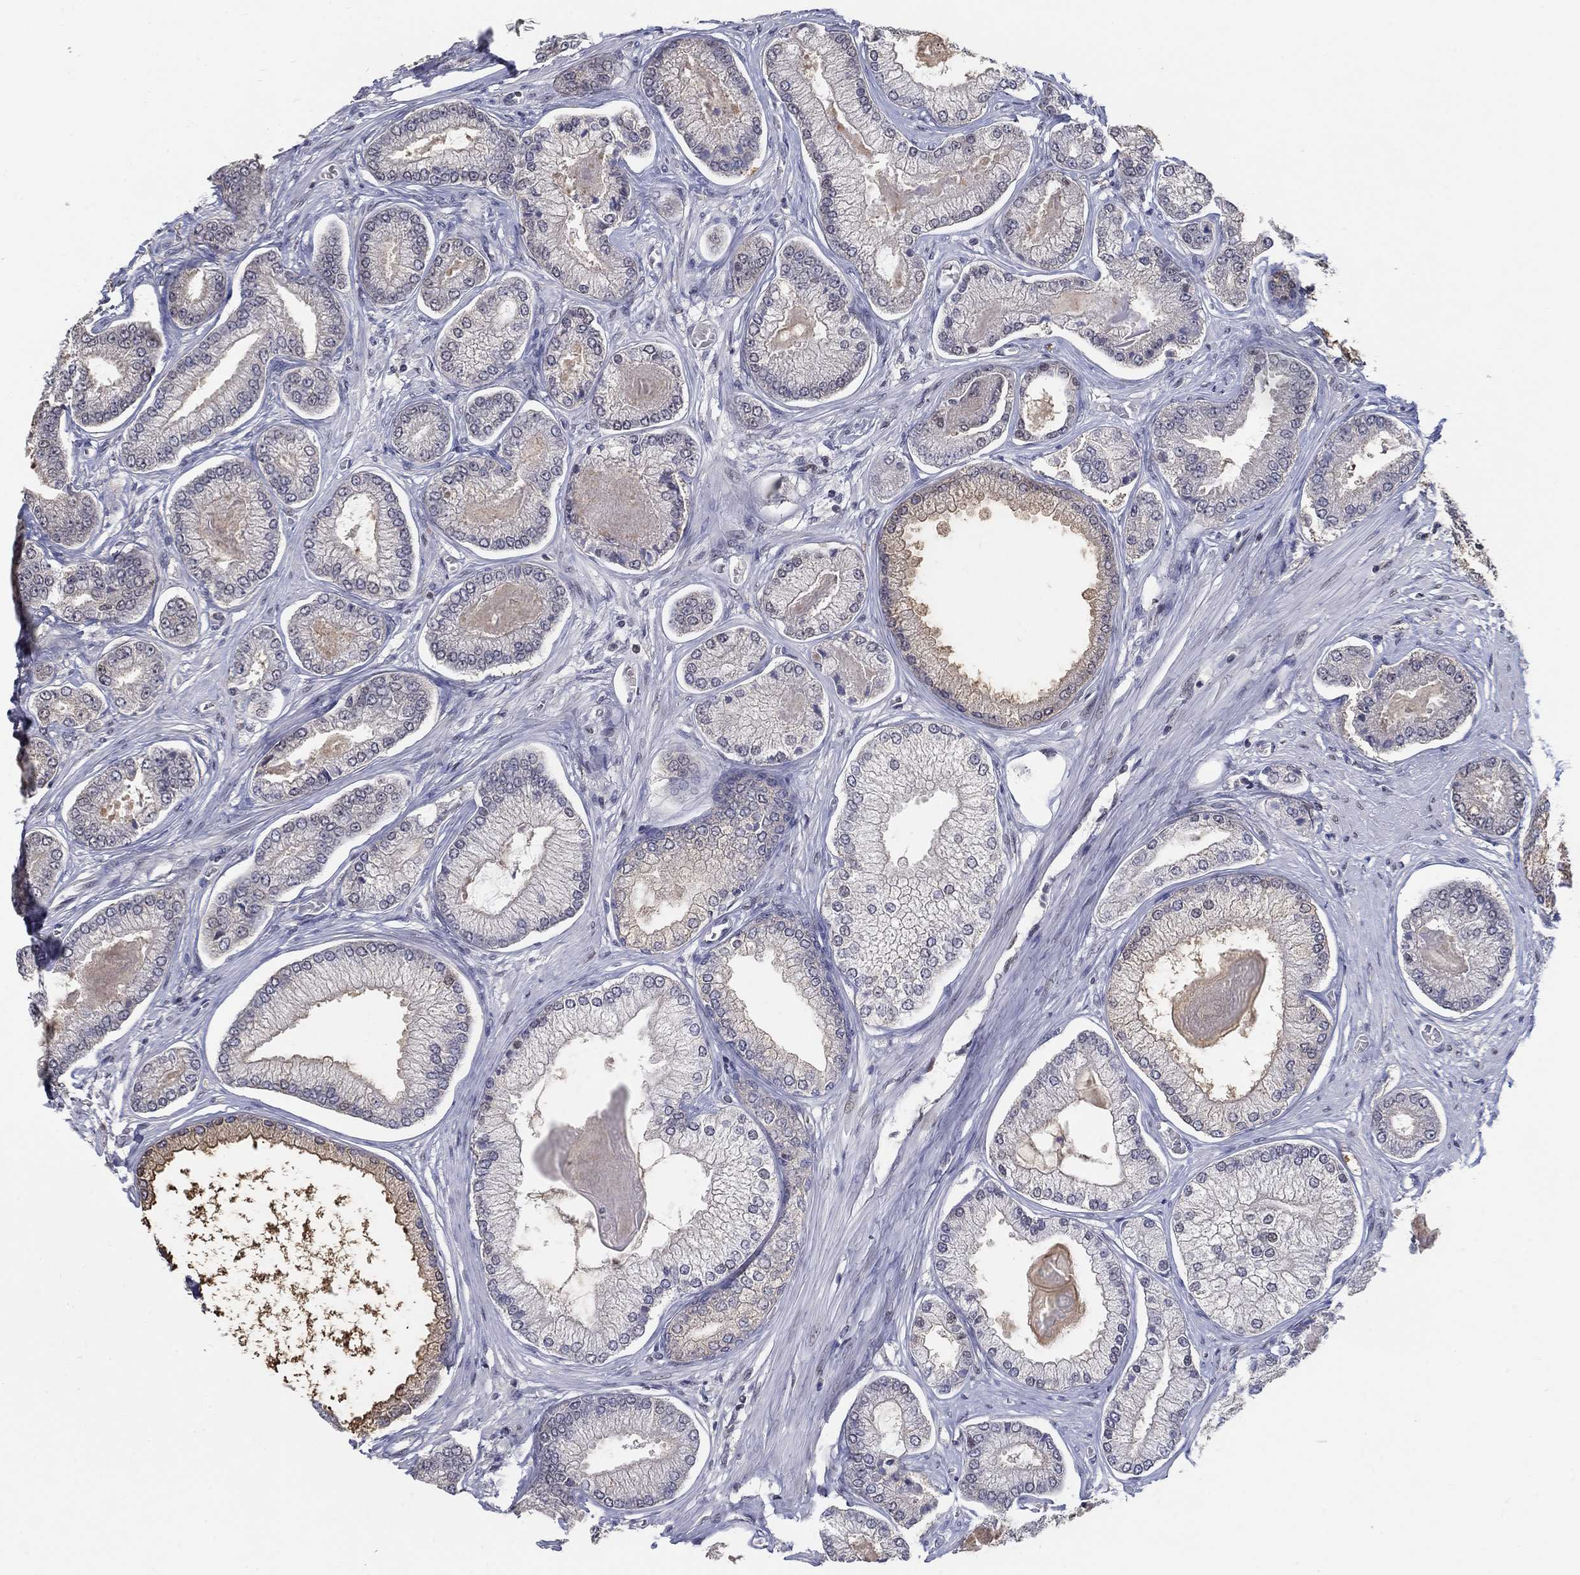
{"staining": {"intensity": "negative", "quantity": "none", "location": "none"}, "tissue": "prostate cancer", "cell_type": "Tumor cells", "image_type": "cancer", "snomed": [{"axis": "morphology", "description": "Adenocarcinoma, Low grade"}, {"axis": "topography", "description": "Prostate"}], "caption": "A photomicrograph of prostate cancer stained for a protein shows no brown staining in tumor cells.", "gene": "CENPE", "patient": {"sex": "male", "age": 57}}